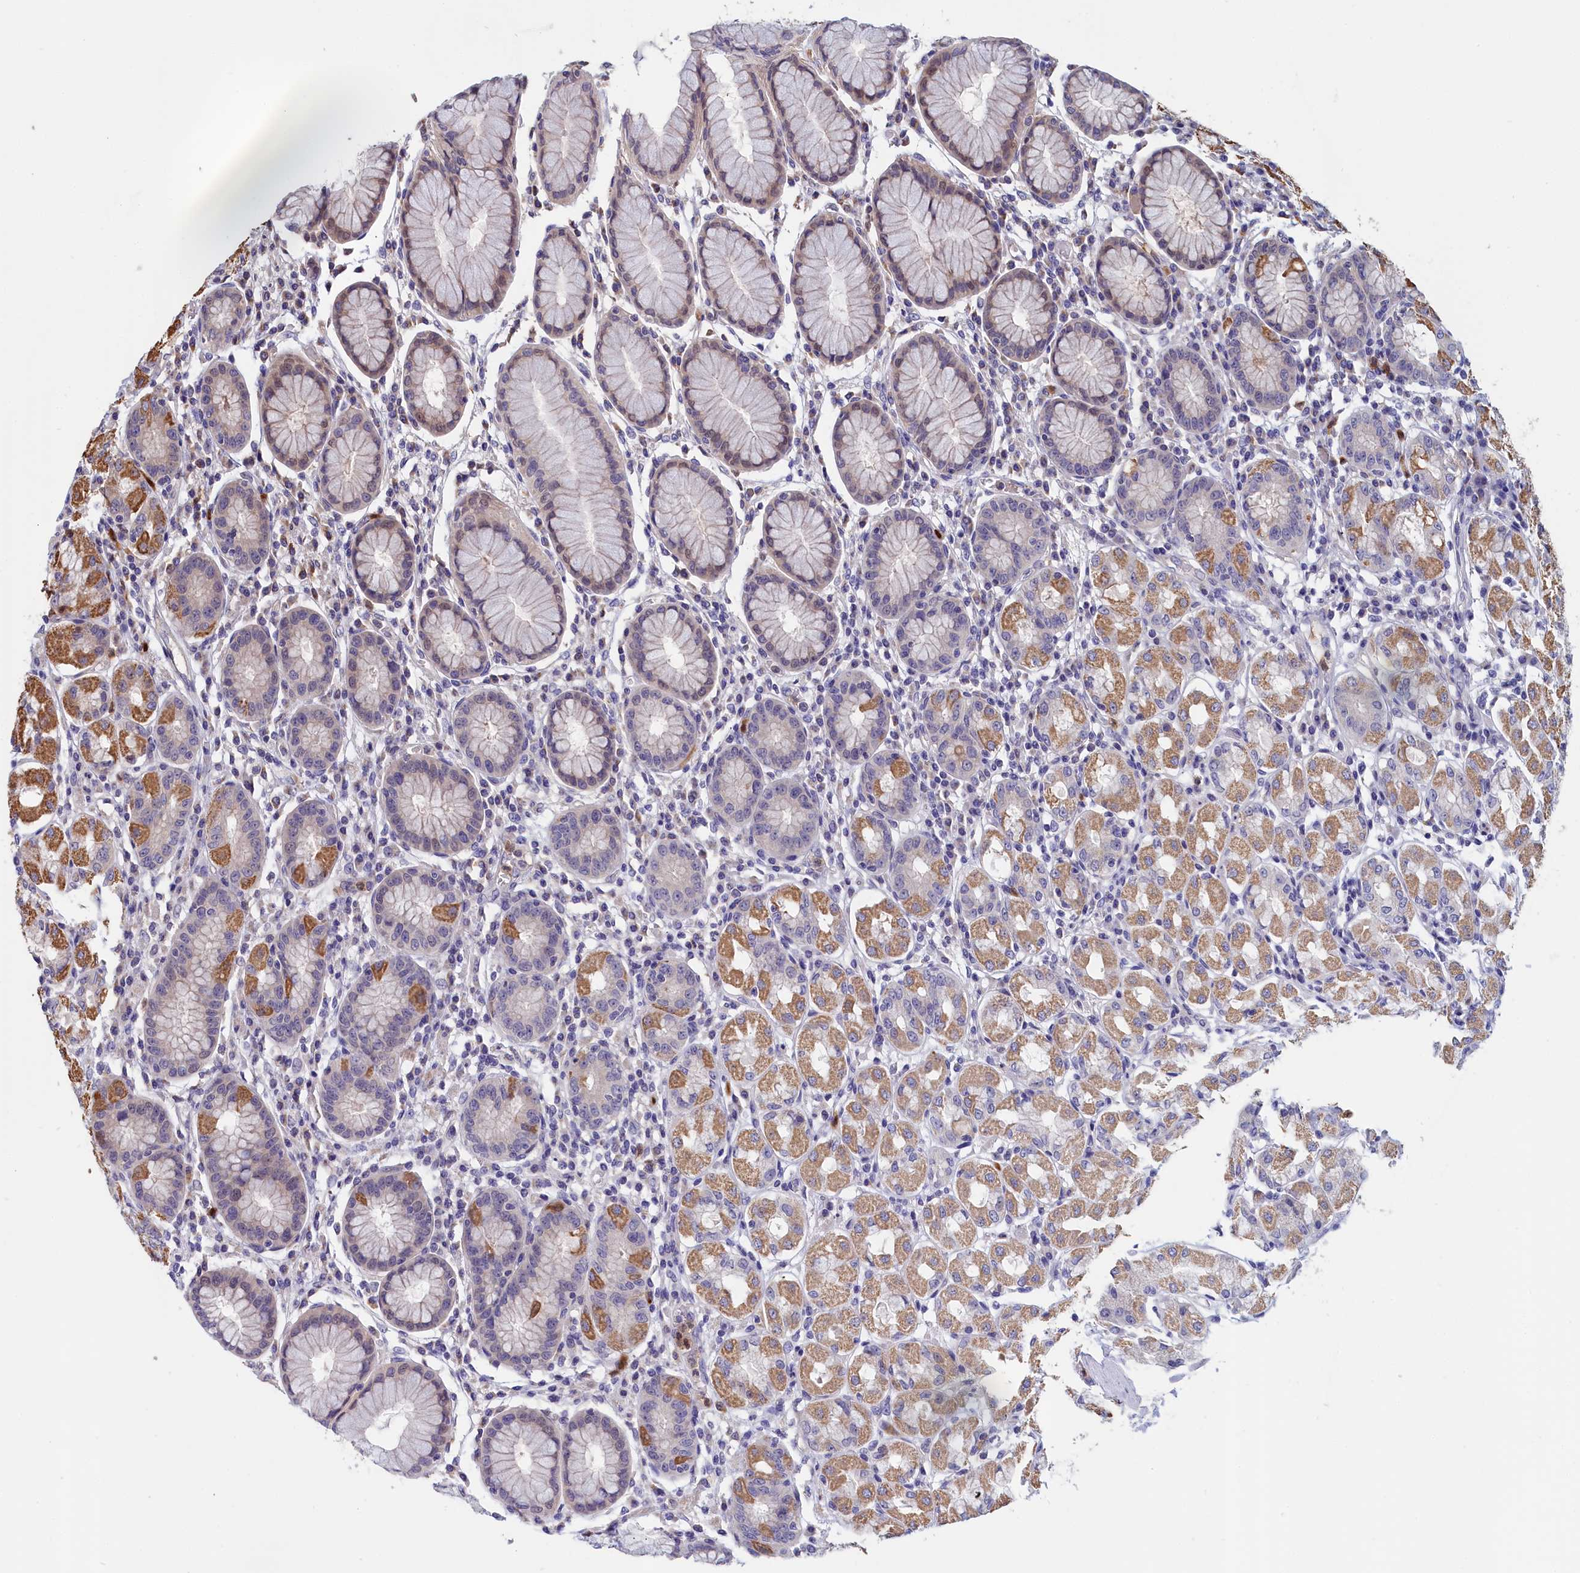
{"staining": {"intensity": "moderate", "quantity": "25%-75%", "location": "cytoplasmic/membranous"}, "tissue": "stomach", "cell_type": "Glandular cells", "image_type": "normal", "snomed": [{"axis": "morphology", "description": "Normal tissue, NOS"}, {"axis": "topography", "description": "Stomach"}, {"axis": "topography", "description": "Stomach, lower"}], "caption": "This micrograph exhibits IHC staining of unremarkable human stomach, with medium moderate cytoplasmic/membranous expression in about 25%-75% of glandular cells.", "gene": "EPB41L4B", "patient": {"sex": "female", "age": 56}}